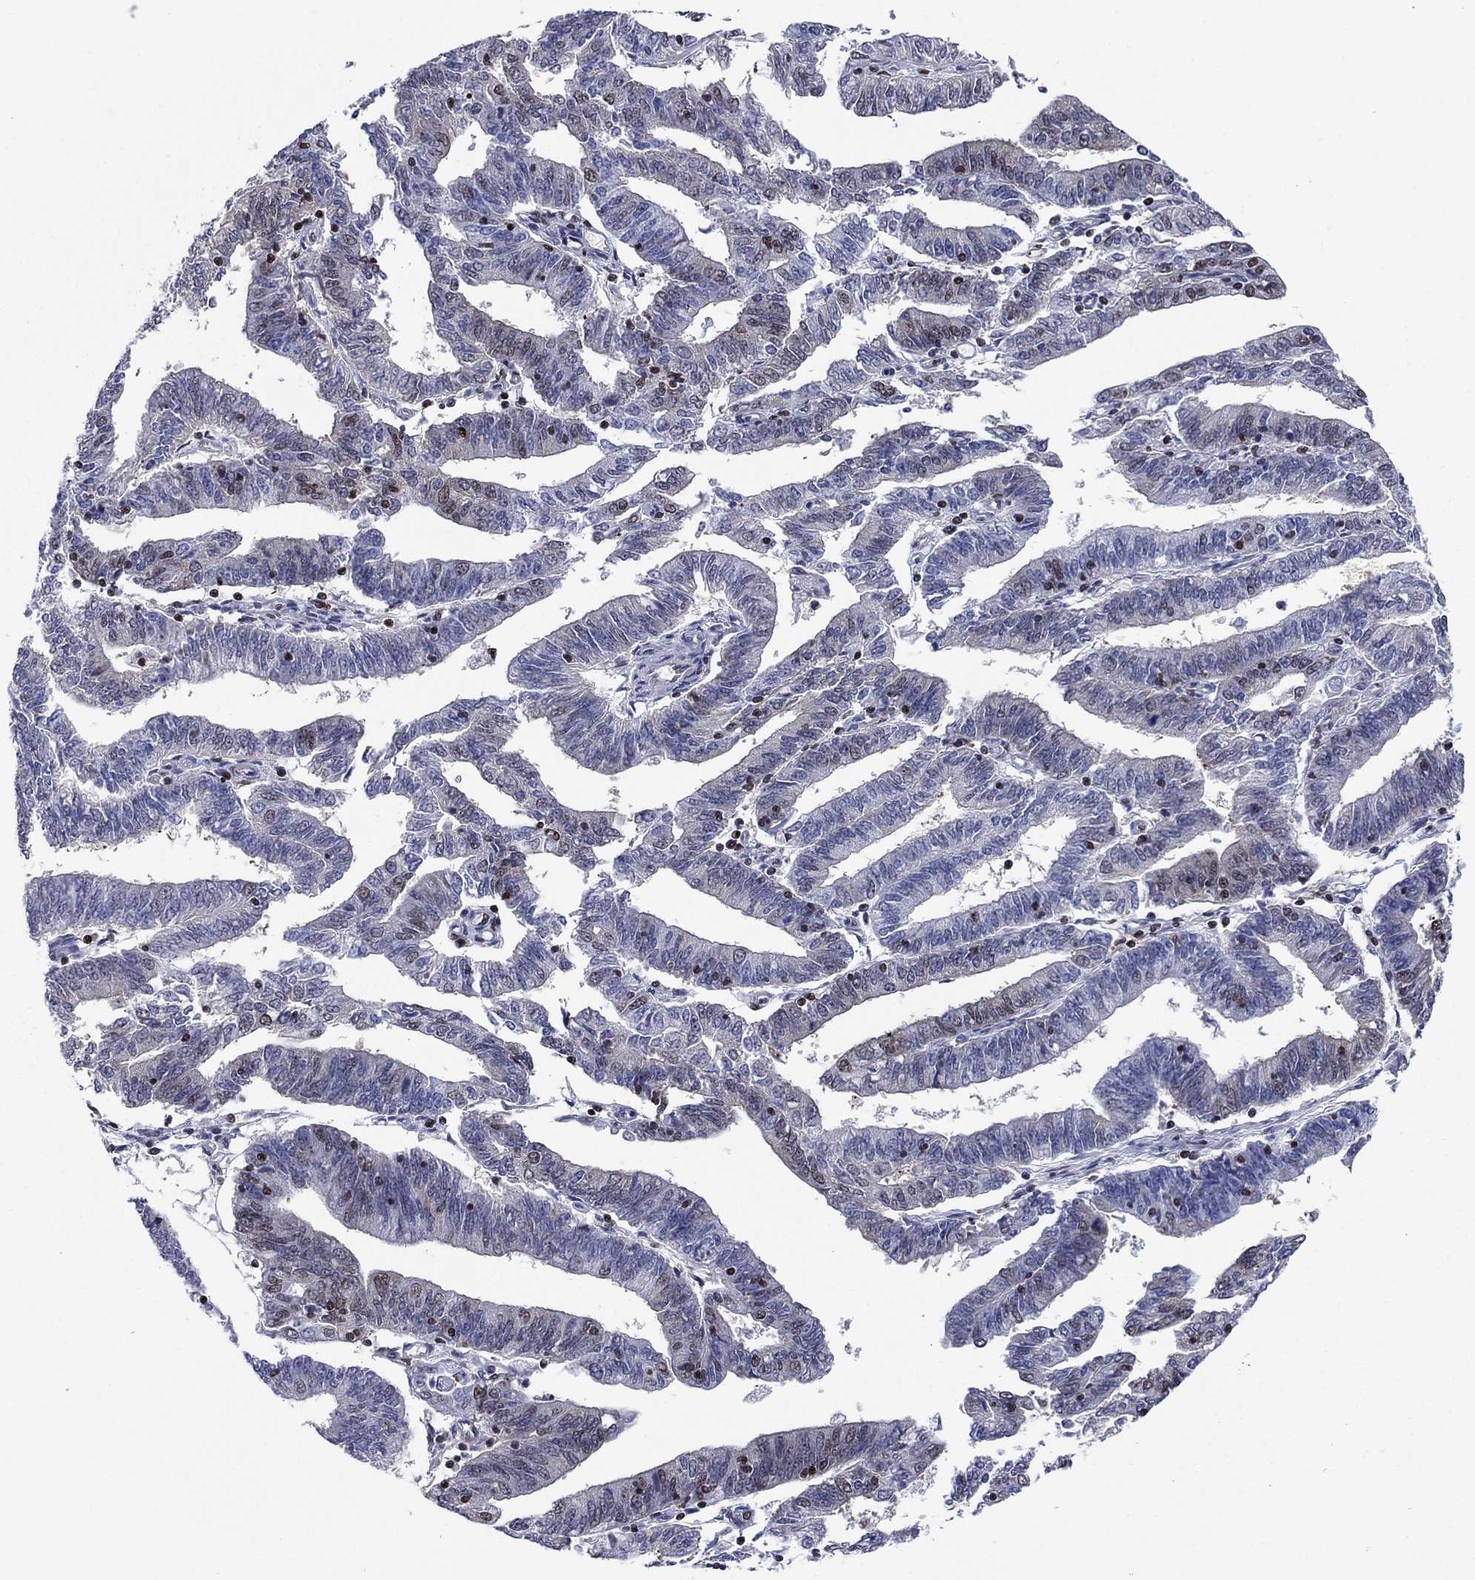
{"staining": {"intensity": "moderate", "quantity": "25%-75%", "location": "nuclear"}, "tissue": "endometrial cancer", "cell_type": "Tumor cells", "image_type": "cancer", "snomed": [{"axis": "morphology", "description": "Adenocarcinoma, NOS"}, {"axis": "topography", "description": "Endometrium"}], "caption": "Human endometrial adenocarcinoma stained for a protein (brown) demonstrates moderate nuclear positive staining in approximately 25%-75% of tumor cells.", "gene": "RPRD1B", "patient": {"sex": "female", "age": 82}}